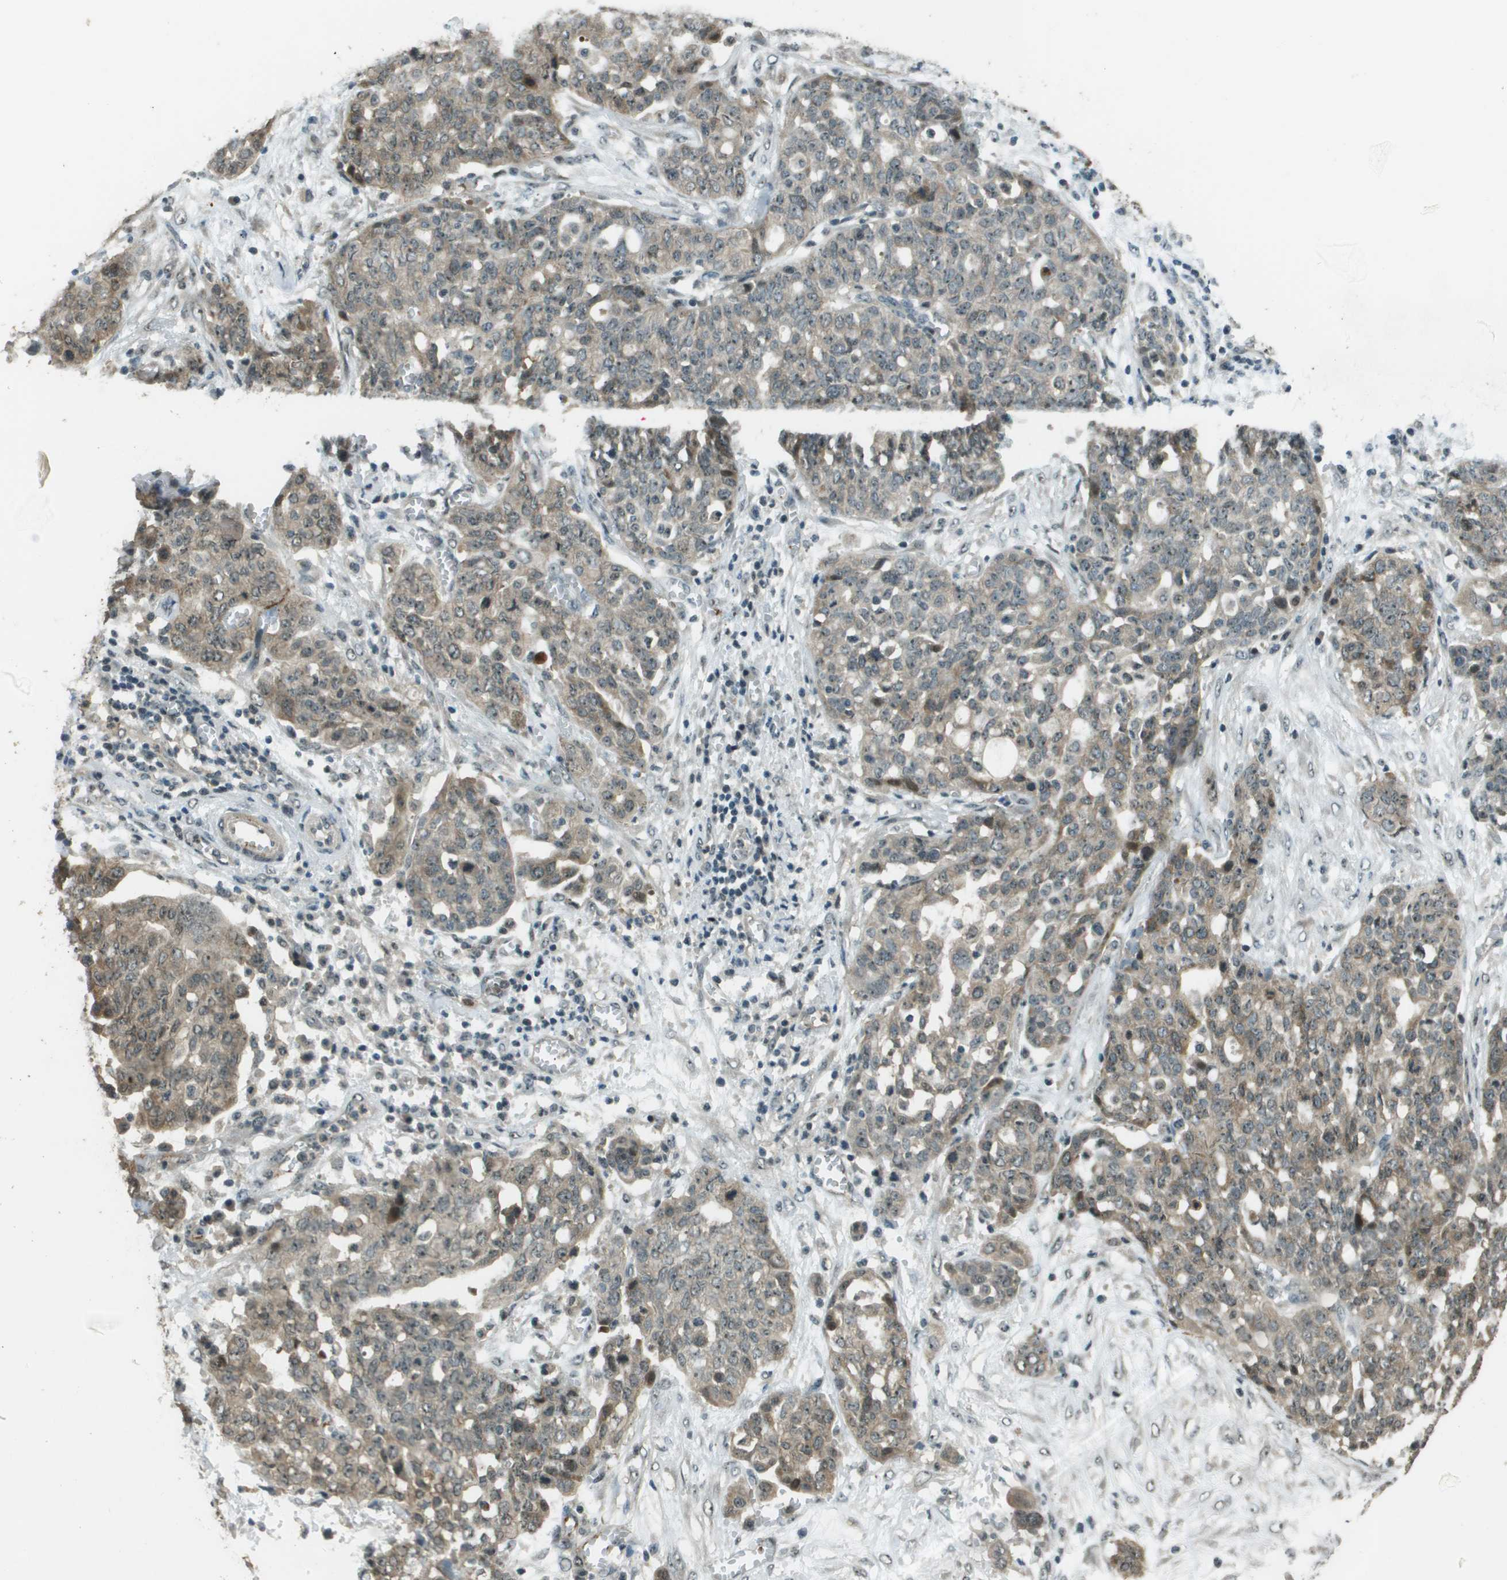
{"staining": {"intensity": "weak", "quantity": ">75%", "location": "cytoplasmic/membranous"}, "tissue": "ovarian cancer", "cell_type": "Tumor cells", "image_type": "cancer", "snomed": [{"axis": "morphology", "description": "Cystadenocarcinoma, serous, NOS"}, {"axis": "topography", "description": "Soft tissue"}, {"axis": "topography", "description": "Ovary"}], "caption": "Ovarian cancer (serous cystadenocarcinoma) tissue demonstrates weak cytoplasmic/membranous positivity in about >75% of tumor cells, visualized by immunohistochemistry. The staining was performed using DAB (3,3'-diaminobenzidine), with brown indicating positive protein expression. Nuclei are stained blue with hematoxylin.", "gene": "SDC3", "patient": {"sex": "female", "age": 57}}